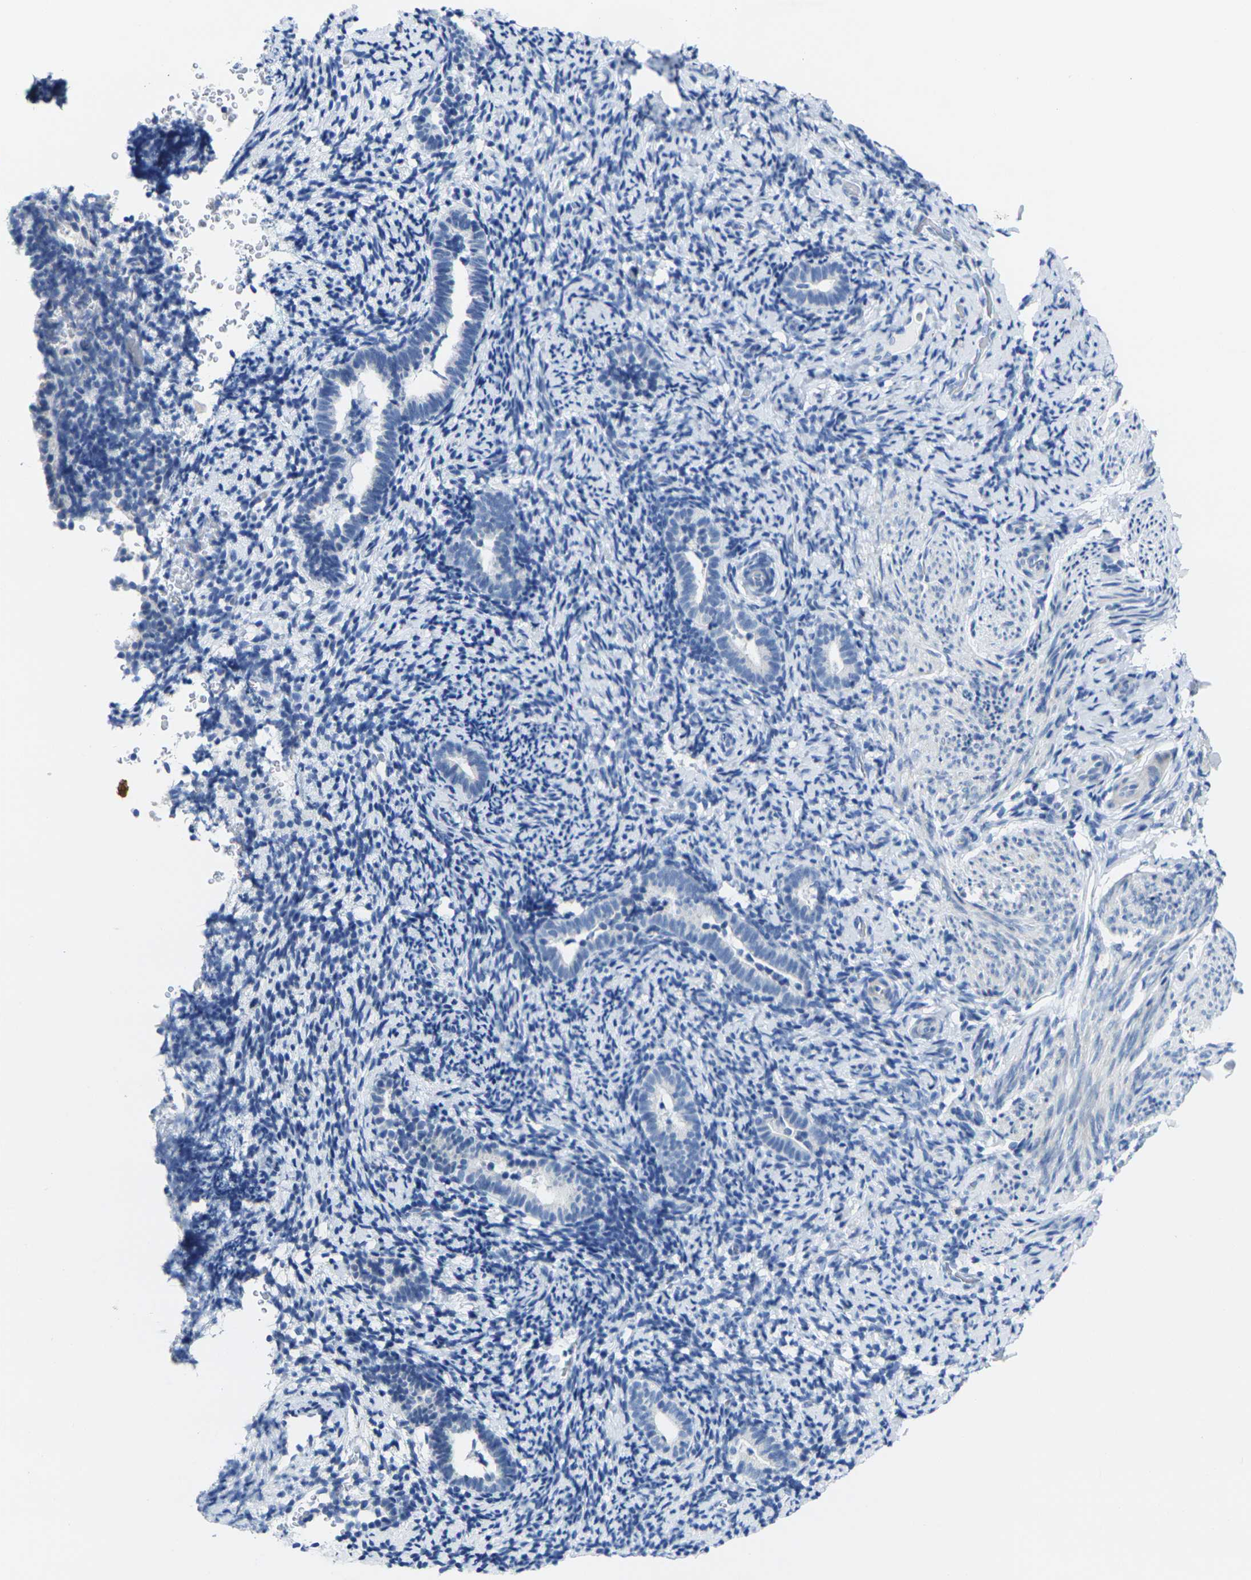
{"staining": {"intensity": "negative", "quantity": "none", "location": "none"}, "tissue": "endometrium", "cell_type": "Cells in endometrial stroma", "image_type": "normal", "snomed": [{"axis": "morphology", "description": "Normal tissue, NOS"}, {"axis": "topography", "description": "Endometrium"}], "caption": "Protein analysis of unremarkable endometrium shows no significant staining in cells in endometrial stroma. (DAB (3,3'-diaminobenzidine) immunohistochemistry with hematoxylin counter stain).", "gene": "CRK", "patient": {"sex": "female", "age": 51}}